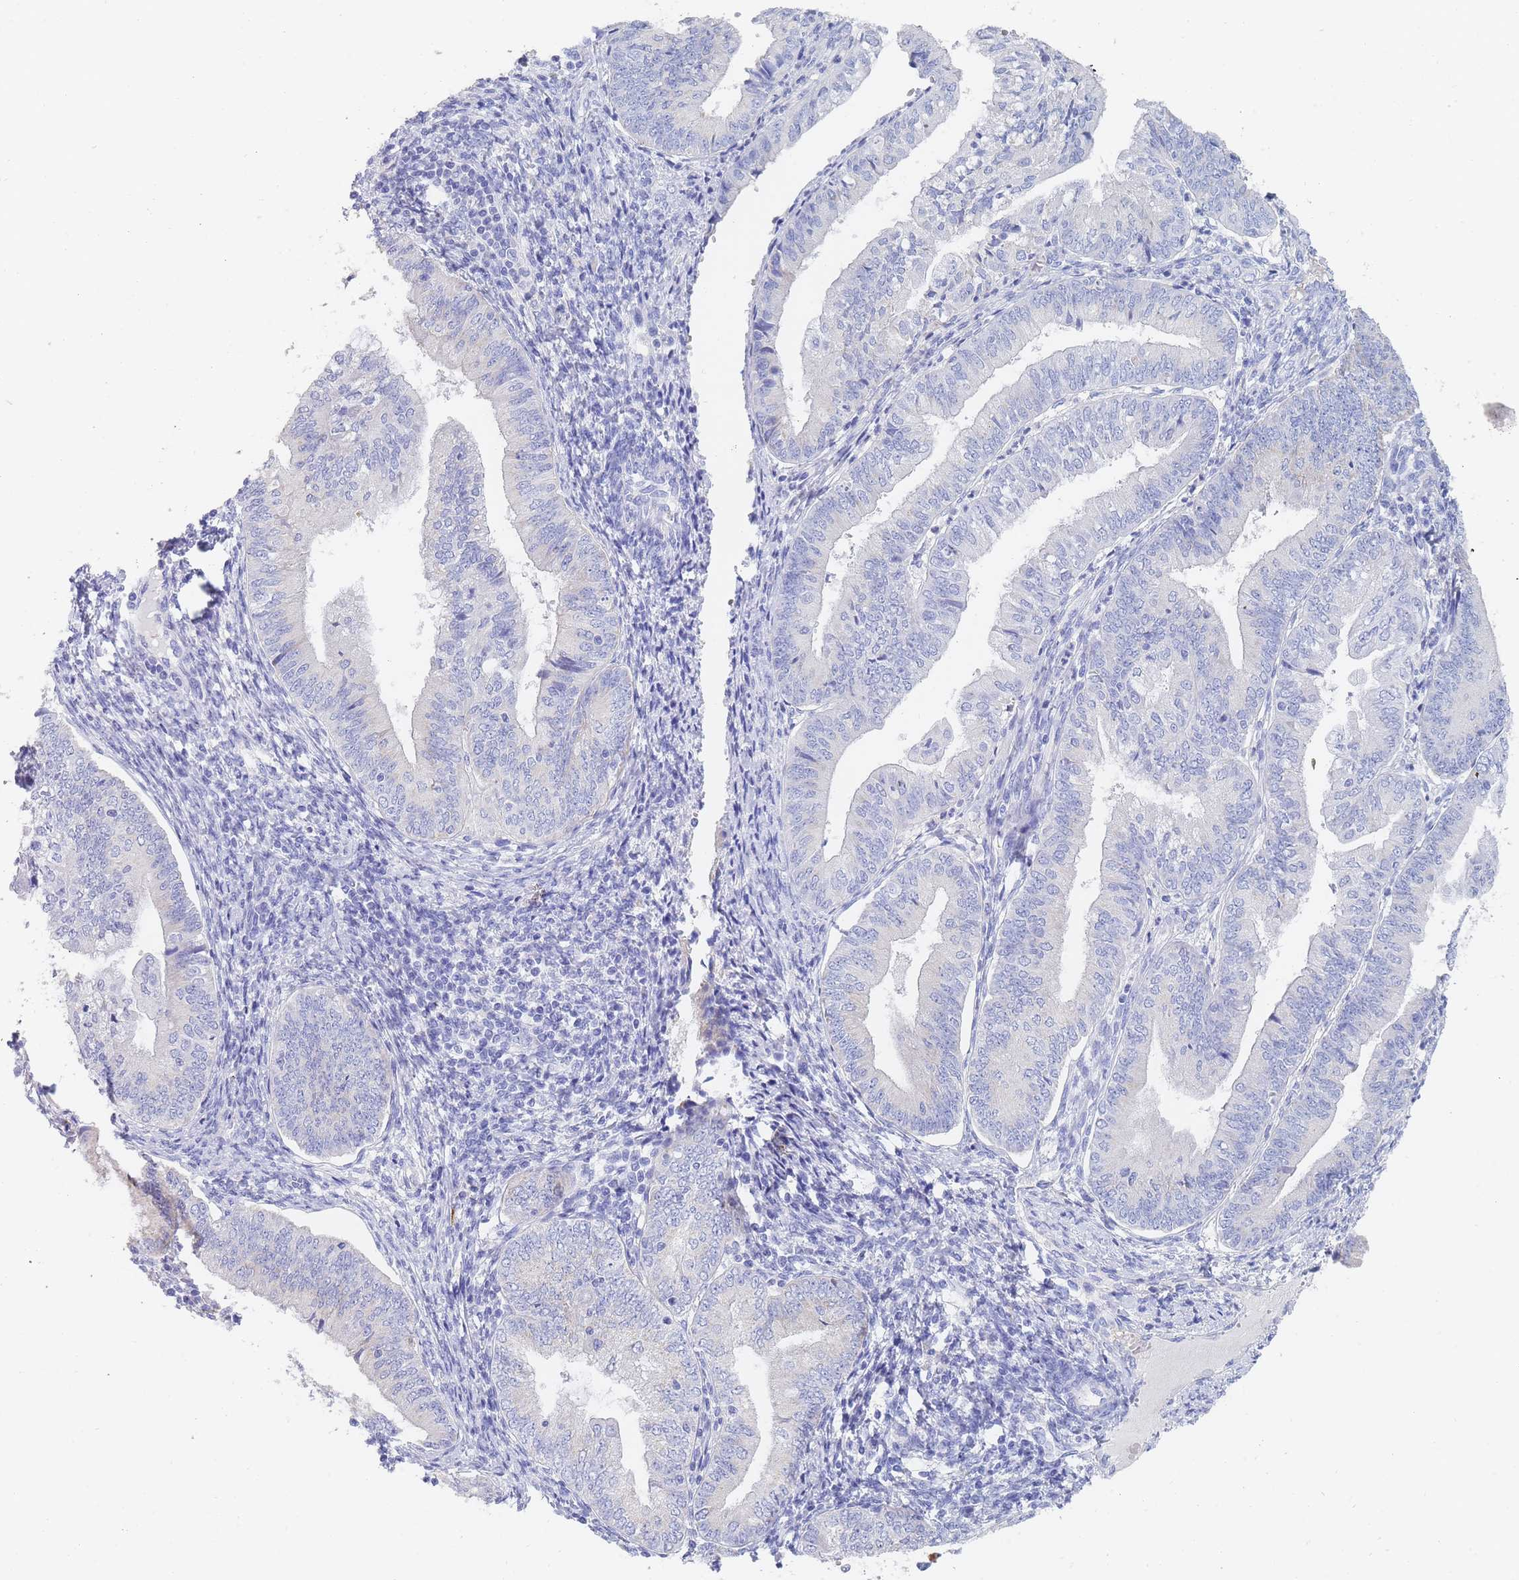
{"staining": {"intensity": "negative", "quantity": "none", "location": "none"}, "tissue": "endometrial cancer", "cell_type": "Tumor cells", "image_type": "cancer", "snomed": [{"axis": "morphology", "description": "Adenocarcinoma, NOS"}, {"axis": "topography", "description": "Endometrium"}], "caption": "The immunohistochemistry photomicrograph has no significant positivity in tumor cells of endometrial cancer (adenocarcinoma) tissue.", "gene": "SLC25A35", "patient": {"sex": "female", "age": 55}}